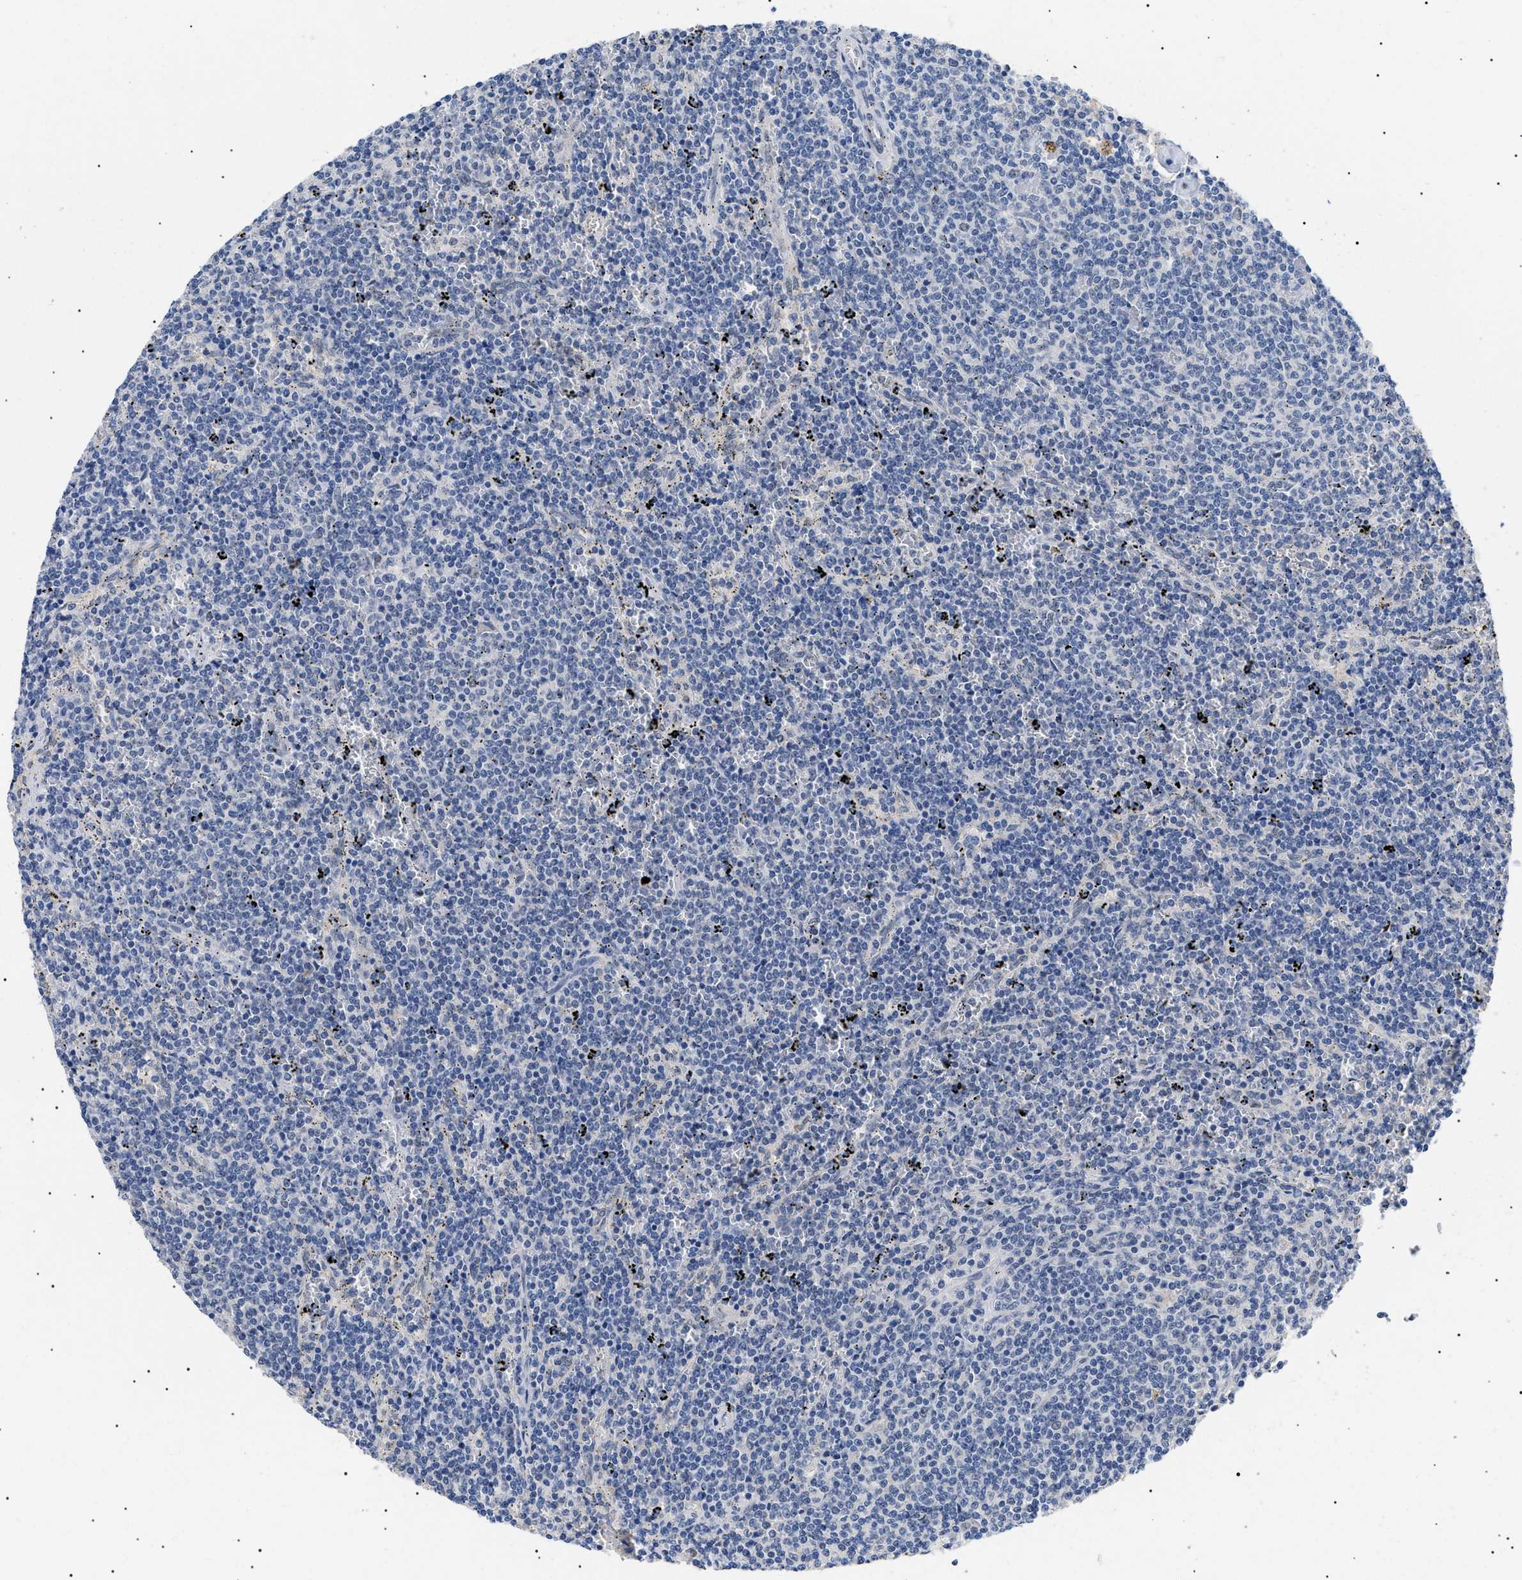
{"staining": {"intensity": "negative", "quantity": "none", "location": "none"}, "tissue": "lymphoma", "cell_type": "Tumor cells", "image_type": "cancer", "snomed": [{"axis": "morphology", "description": "Malignant lymphoma, non-Hodgkin's type, Low grade"}, {"axis": "topography", "description": "Spleen"}], "caption": "Protein analysis of lymphoma shows no significant staining in tumor cells.", "gene": "PRRT2", "patient": {"sex": "female", "age": 50}}